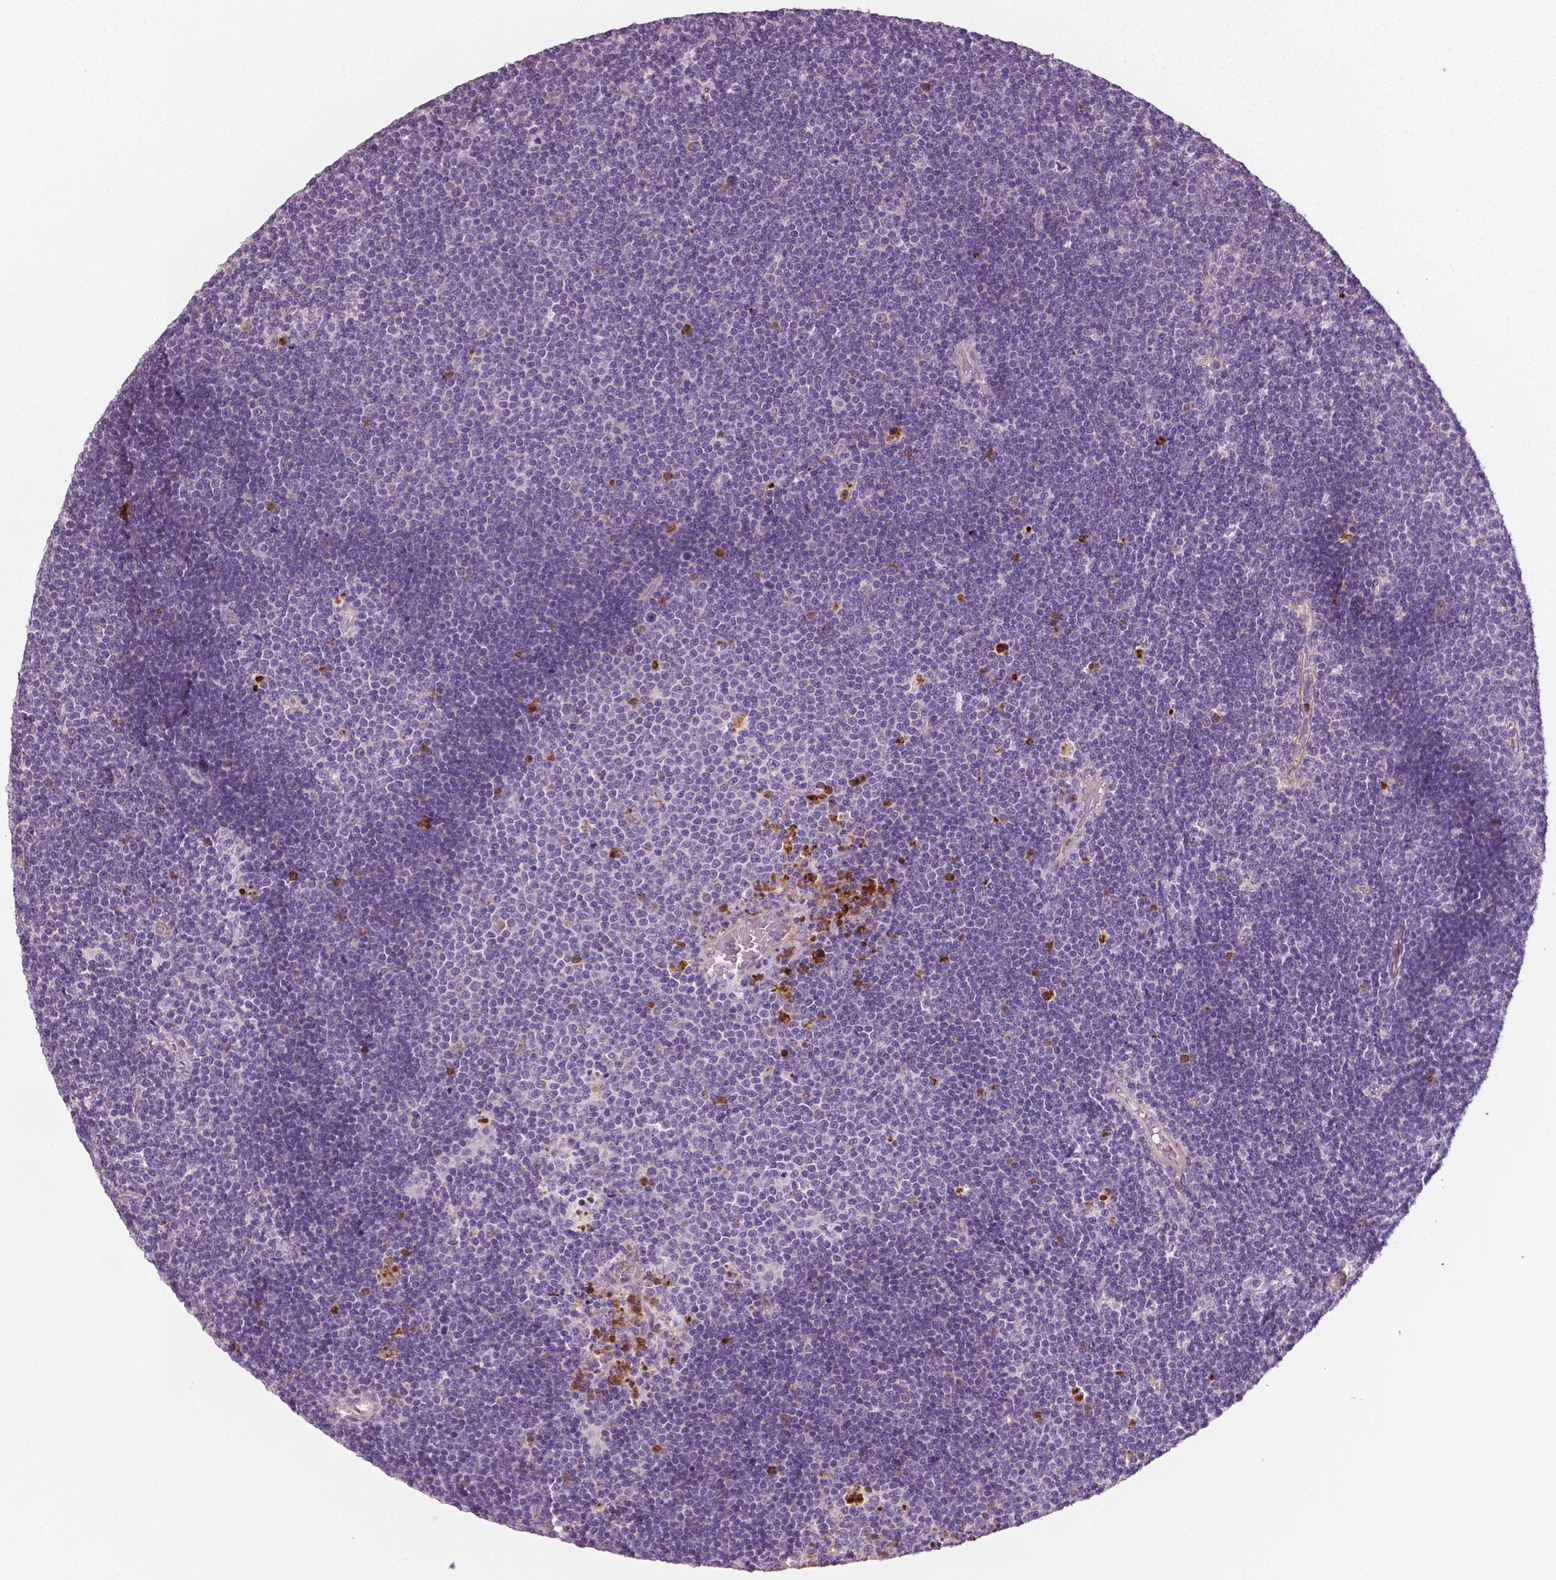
{"staining": {"intensity": "negative", "quantity": "none", "location": "none"}, "tissue": "lymphoma", "cell_type": "Tumor cells", "image_type": "cancer", "snomed": [{"axis": "morphology", "description": "Malignant lymphoma, non-Hodgkin's type, Low grade"}, {"axis": "topography", "description": "Brain"}], "caption": "This is a histopathology image of immunohistochemistry staining of low-grade malignant lymphoma, non-Hodgkin's type, which shows no staining in tumor cells. The staining was performed using DAB (3,3'-diaminobenzidine) to visualize the protein expression in brown, while the nuclei were stained in blue with hematoxylin (Magnification: 20x).", "gene": "PTX3", "patient": {"sex": "female", "age": 66}}